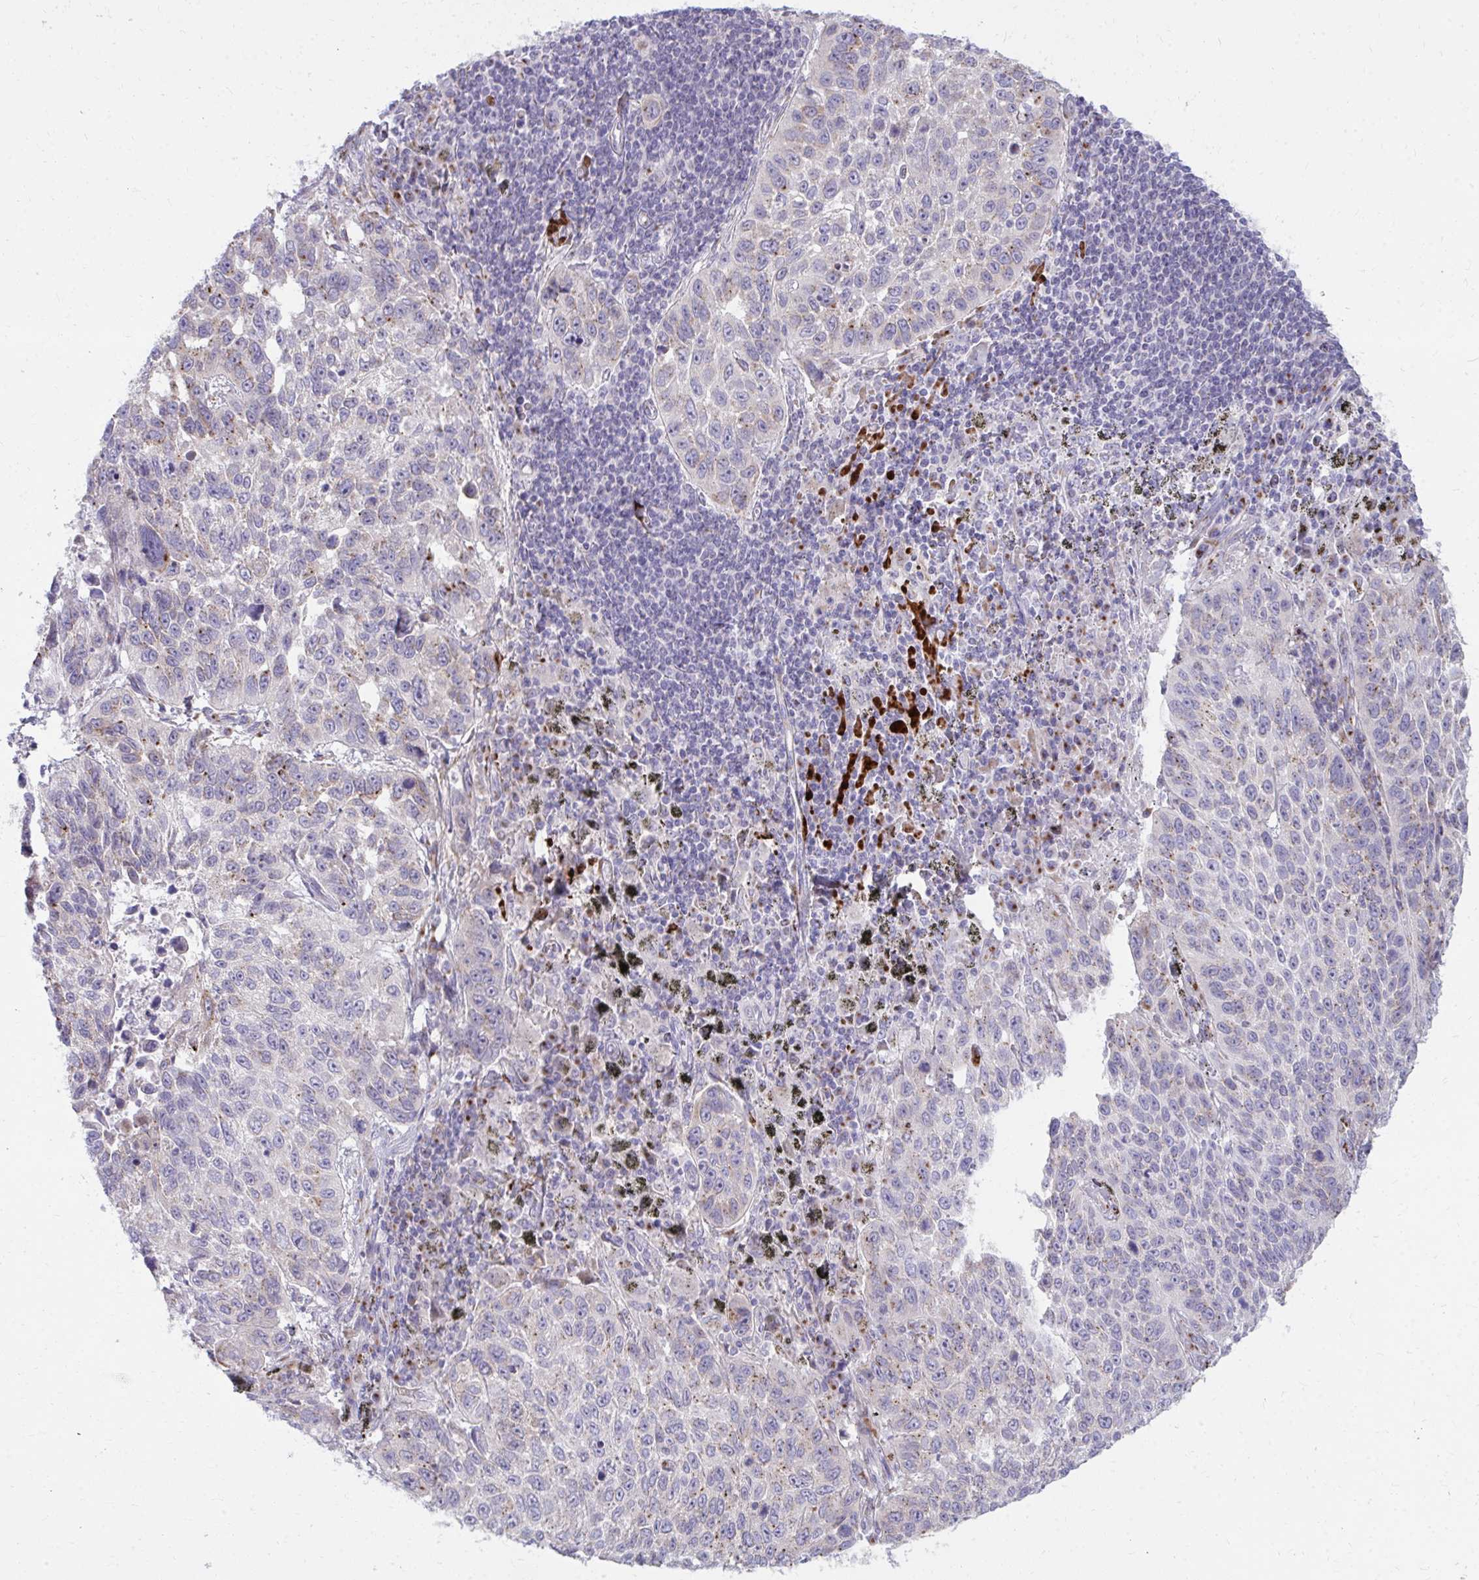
{"staining": {"intensity": "weak", "quantity": "<25%", "location": "cytoplasmic/membranous"}, "tissue": "lung cancer", "cell_type": "Tumor cells", "image_type": "cancer", "snomed": [{"axis": "morphology", "description": "Squamous cell carcinoma, NOS"}, {"axis": "topography", "description": "Lung"}], "caption": "IHC of lung cancer shows no positivity in tumor cells.", "gene": "RAB6B", "patient": {"sex": "male", "age": 62}}